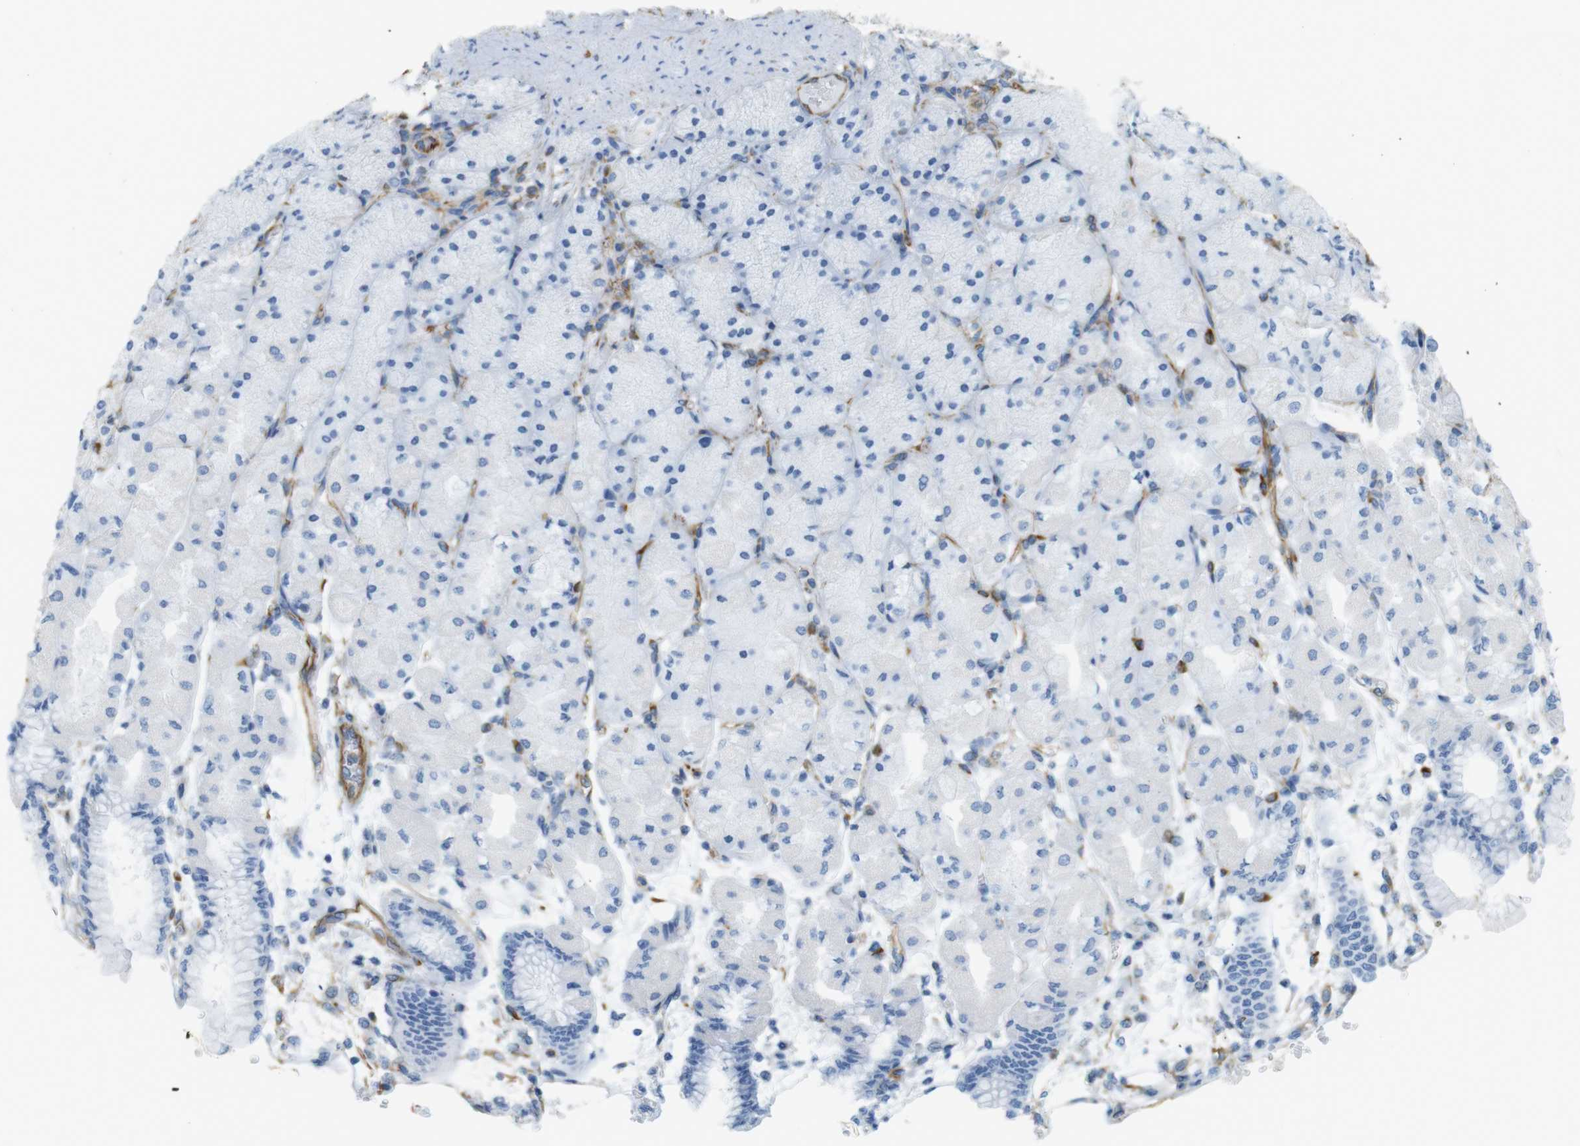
{"staining": {"intensity": "negative", "quantity": "none", "location": "none"}, "tissue": "stomach", "cell_type": "Glandular cells", "image_type": "normal", "snomed": [{"axis": "morphology", "description": "Normal tissue, NOS"}, {"axis": "topography", "description": "Stomach, upper"}], "caption": "Immunohistochemistry micrograph of unremarkable stomach stained for a protein (brown), which reveals no positivity in glandular cells.", "gene": "MS4A10", "patient": {"sex": "female", "age": 56}}